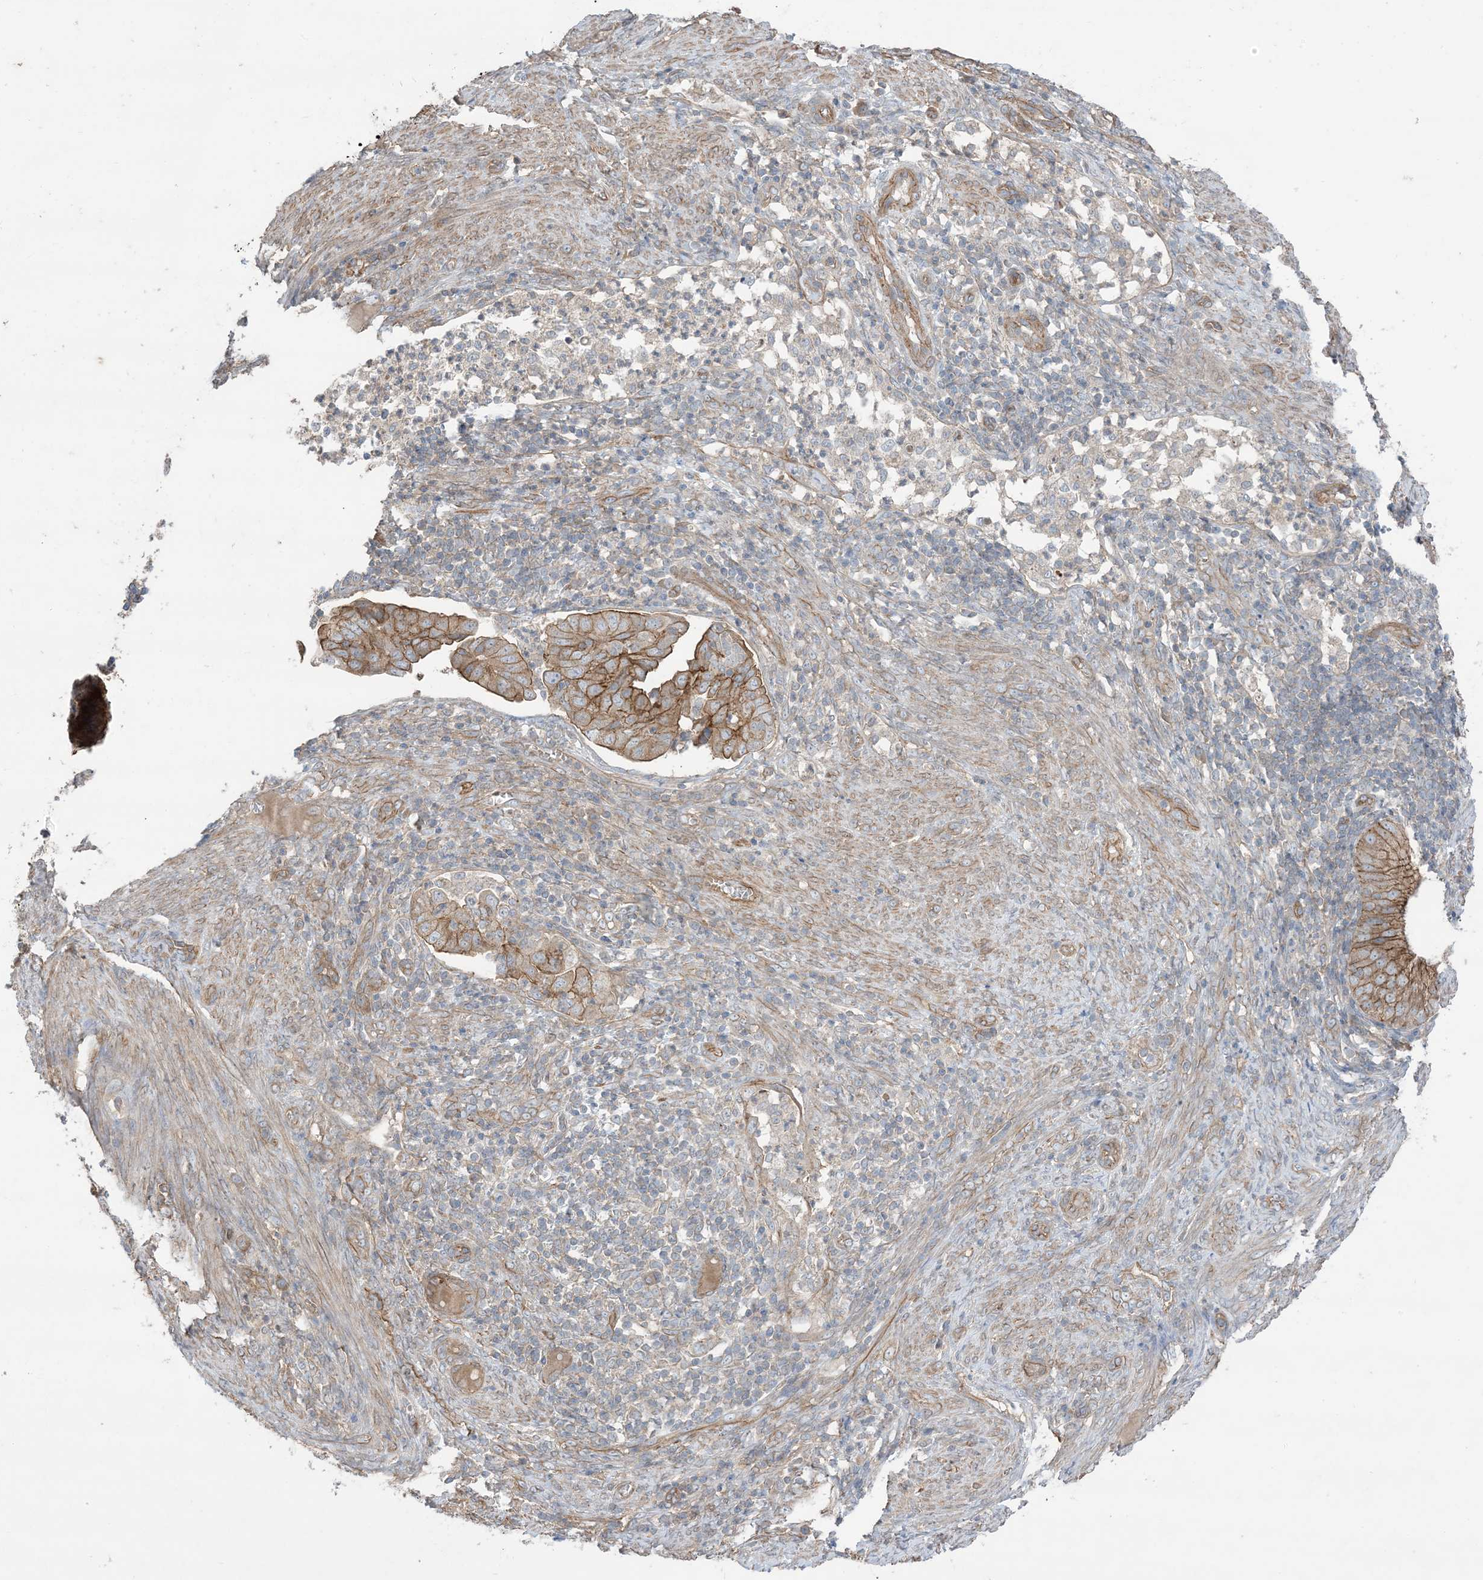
{"staining": {"intensity": "moderate", "quantity": ">75%", "location": "cytoplasmic/membranous"}, "tissue": "endometrial cancer", "cell_type": "Tumor cells", "image_type": "cancer", "snomed": [{"axis": "morphology", "description": "Adenocarcinoma, NOS"}, {"axis": "topography", "description": "Endometrium"}], "caption": "There is medium levels of moderate cytoplasmic/membranous expression in tumor cells of endometrial cancer, as demonstrated by immunohistochemical staining (brown color).", "gene": "CCNY", "patient": {"sex": "female", "age": 51}}